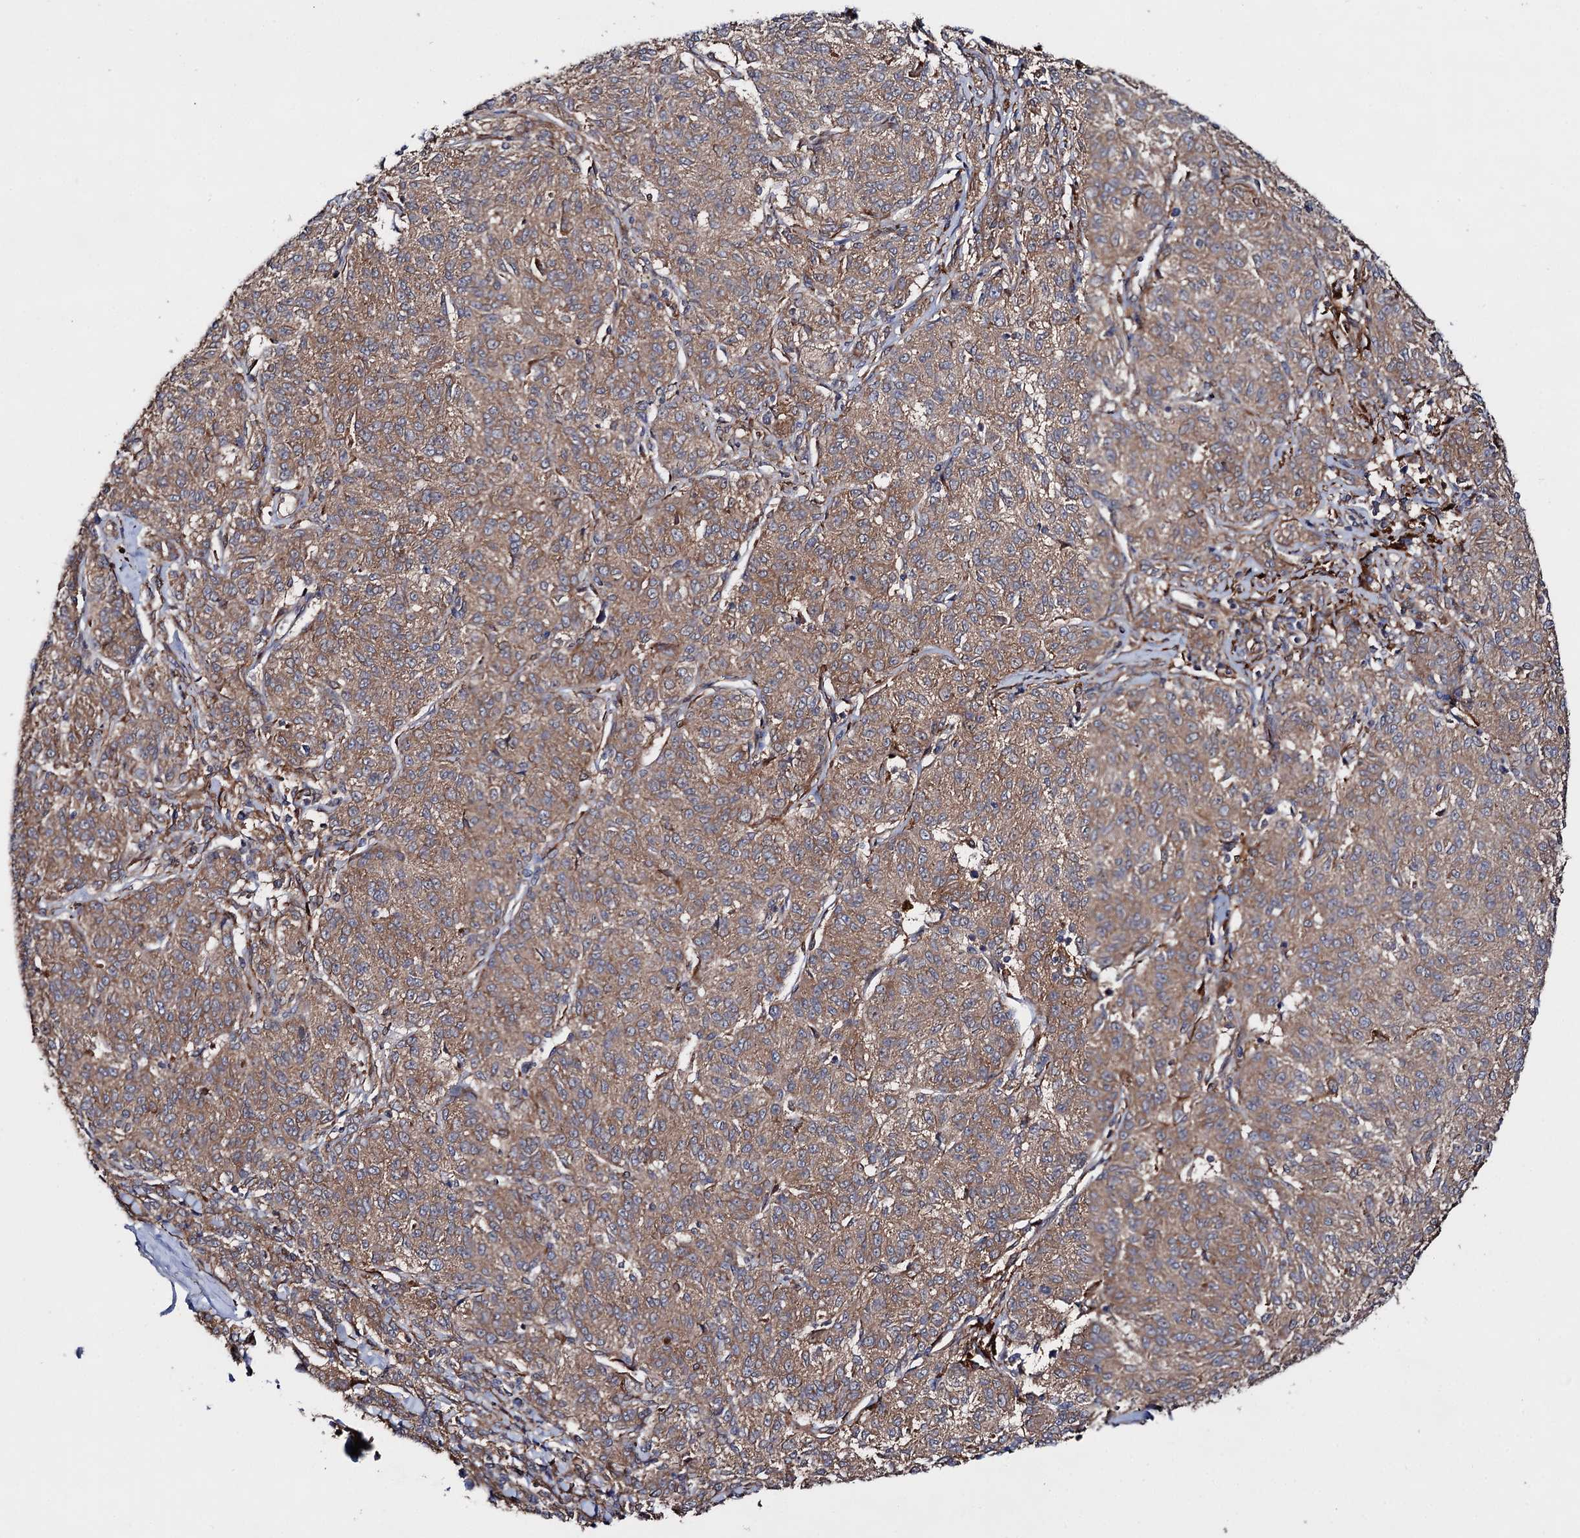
{"staining": {"intensity": "moderate", "quantity": ">75%", "location": "cytoplasmic/membranous"}, "tissue": "melanoma", "cell_type": "Tumor cells", "image_type": "cancer", "snomed": [{"axis": "morphology", "description": "Malignant melanoma, NOS"}, {"axis": "topography", "description": "Skin"}], "caption": "Malignant melanoma was stained to show a protein in brown. There is medium levels of moderate cytoplasmic/membranous staining in about >75% of tumor cells. (Stains: DAB (3,3'-diaminobenzidine) in brown, nuclei in blue, Microscopy: brightfield microscopy at high magnification).", "gene": "NAA25", "patient": {"sex": "female", "age": 72}}